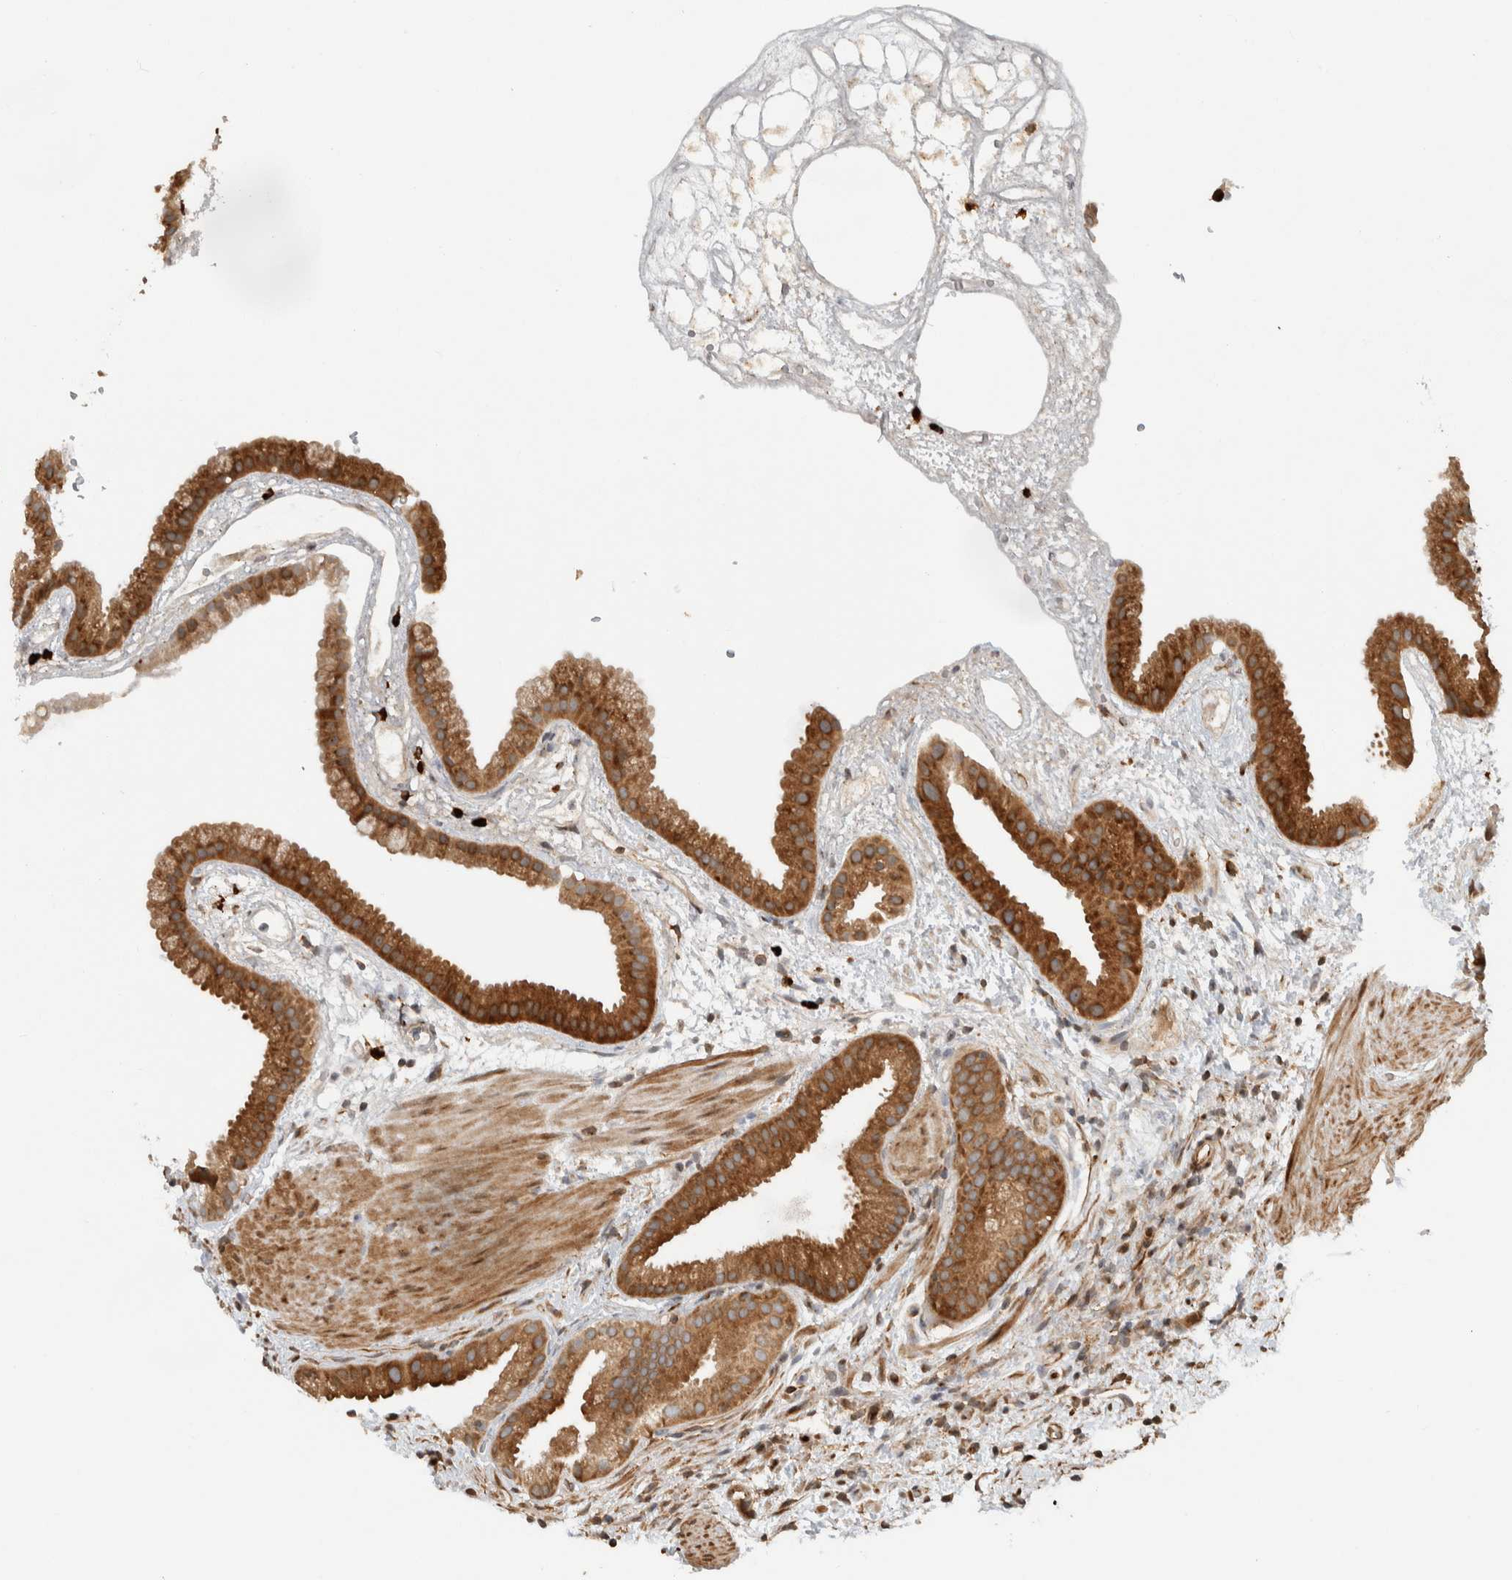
{"staining": {"intensity": "strong", "quantity": ">75%", "location": "cytoplasmic/membranous"}, "tissue": "gallbladder", "cell_type": "Glandular cells", "image_type": "normal", "snomed": [{"axis": "morphology", "description": "Normal tissue, NOS"}, {"axis": "topography", "description": "Gallbladder"}], "caption": "The immunohistochemical stain labels strong cytoplasmic/membranous positivity in glandular cells of benign gallbladder. (brown staining indicates protein expression, while blue staining denotes nuclei).", "gene": "CNTROB", "patient": {"sex": "female", "age": 64}}